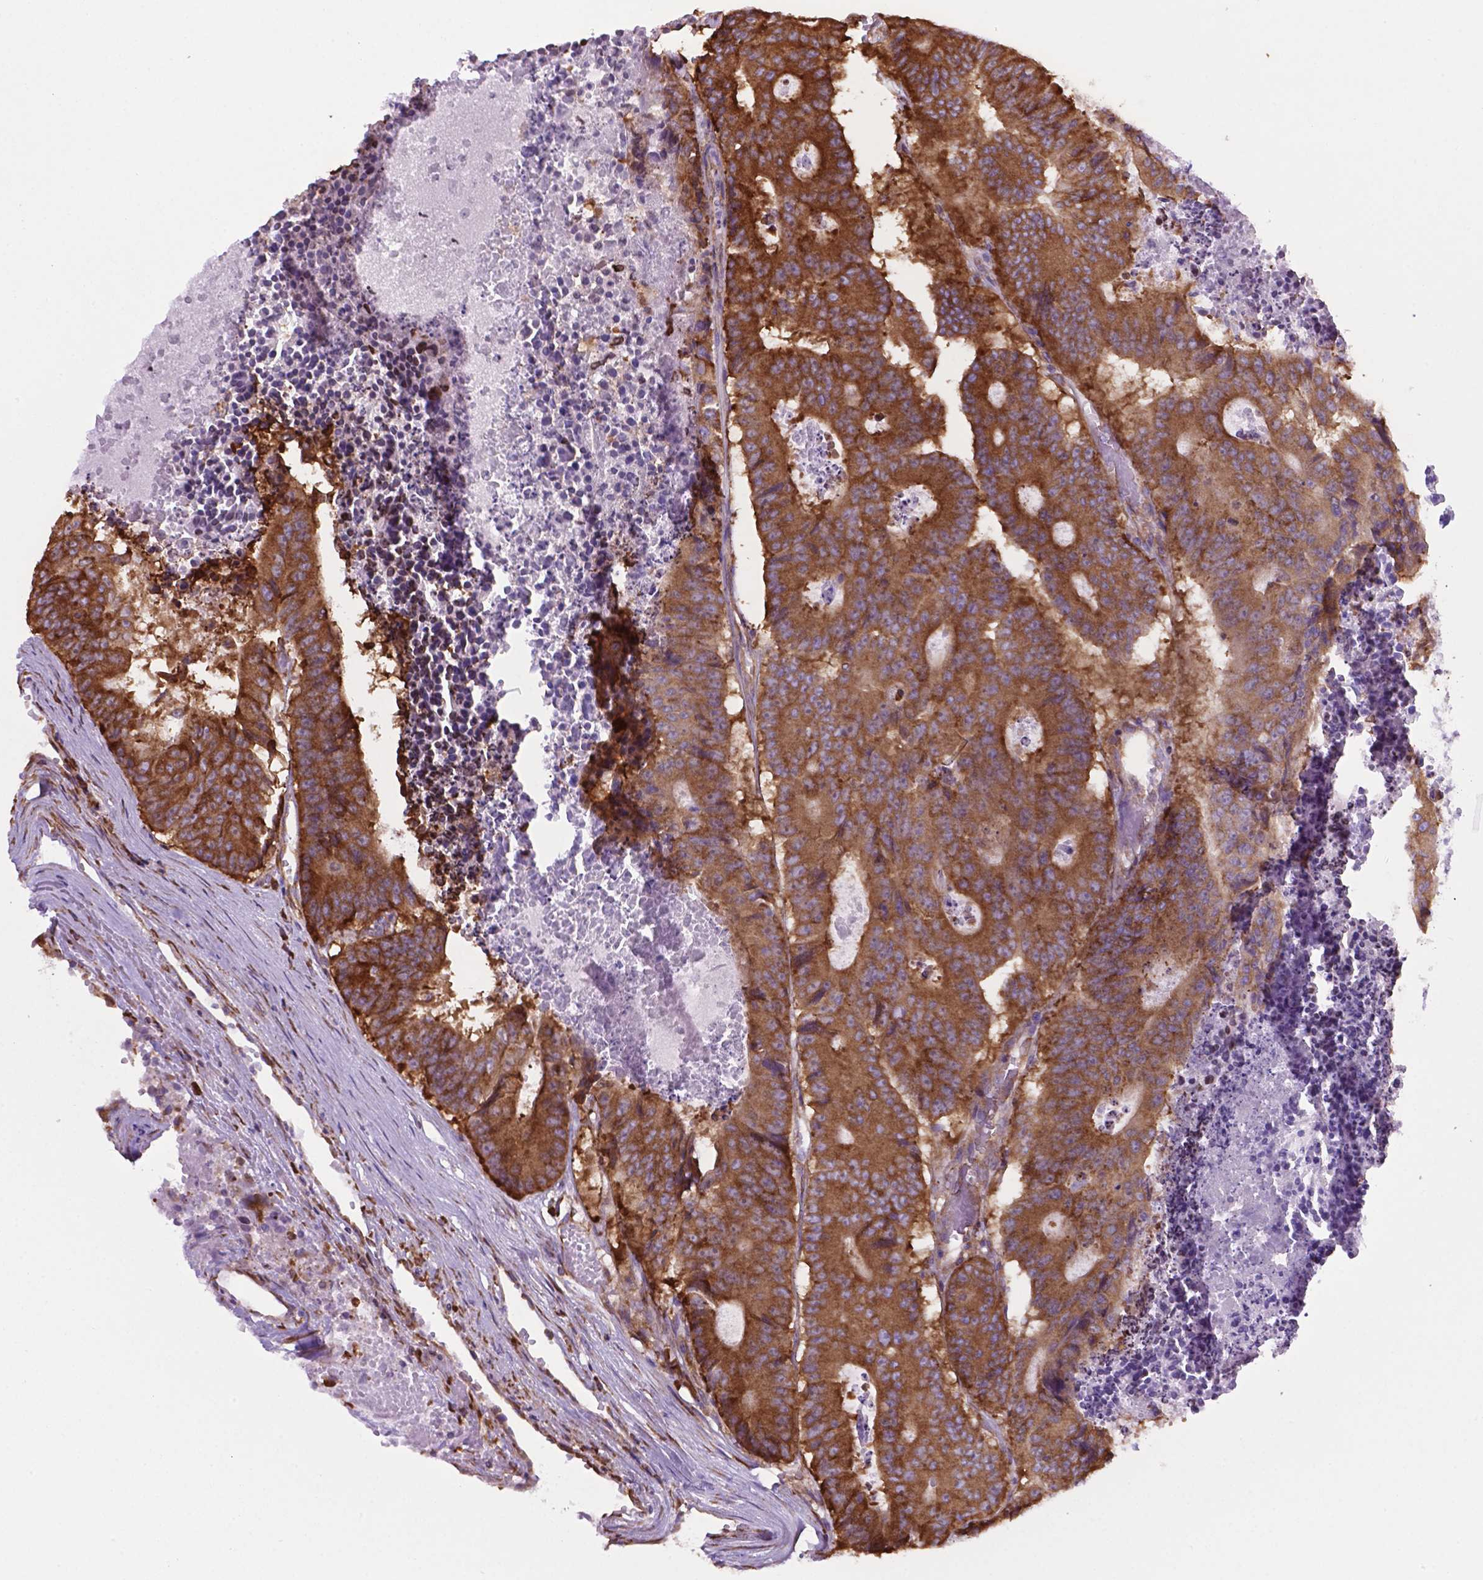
{"staining": {"intensity": "strong", "quantity": ">75%", "location": "cytoplasmic/membranous"}, "tissue": "colorectal cancer", "cell_type": "Tumor cells", "image_type": "cancer", "snomed": [{"axis": "morphology", "description": "Adenocarcinoma, NOS"}, {"axis": "topography", "description": "Colon"}], "caption": "Protein expression analysis of human colorectal cancer (adenocarcinoma) reveals strong cytoplasmic/membranous expression in approximately >75% of tumor cells.", "gene": "RPL29", "patient": {"sex": "male", "age": 87}}